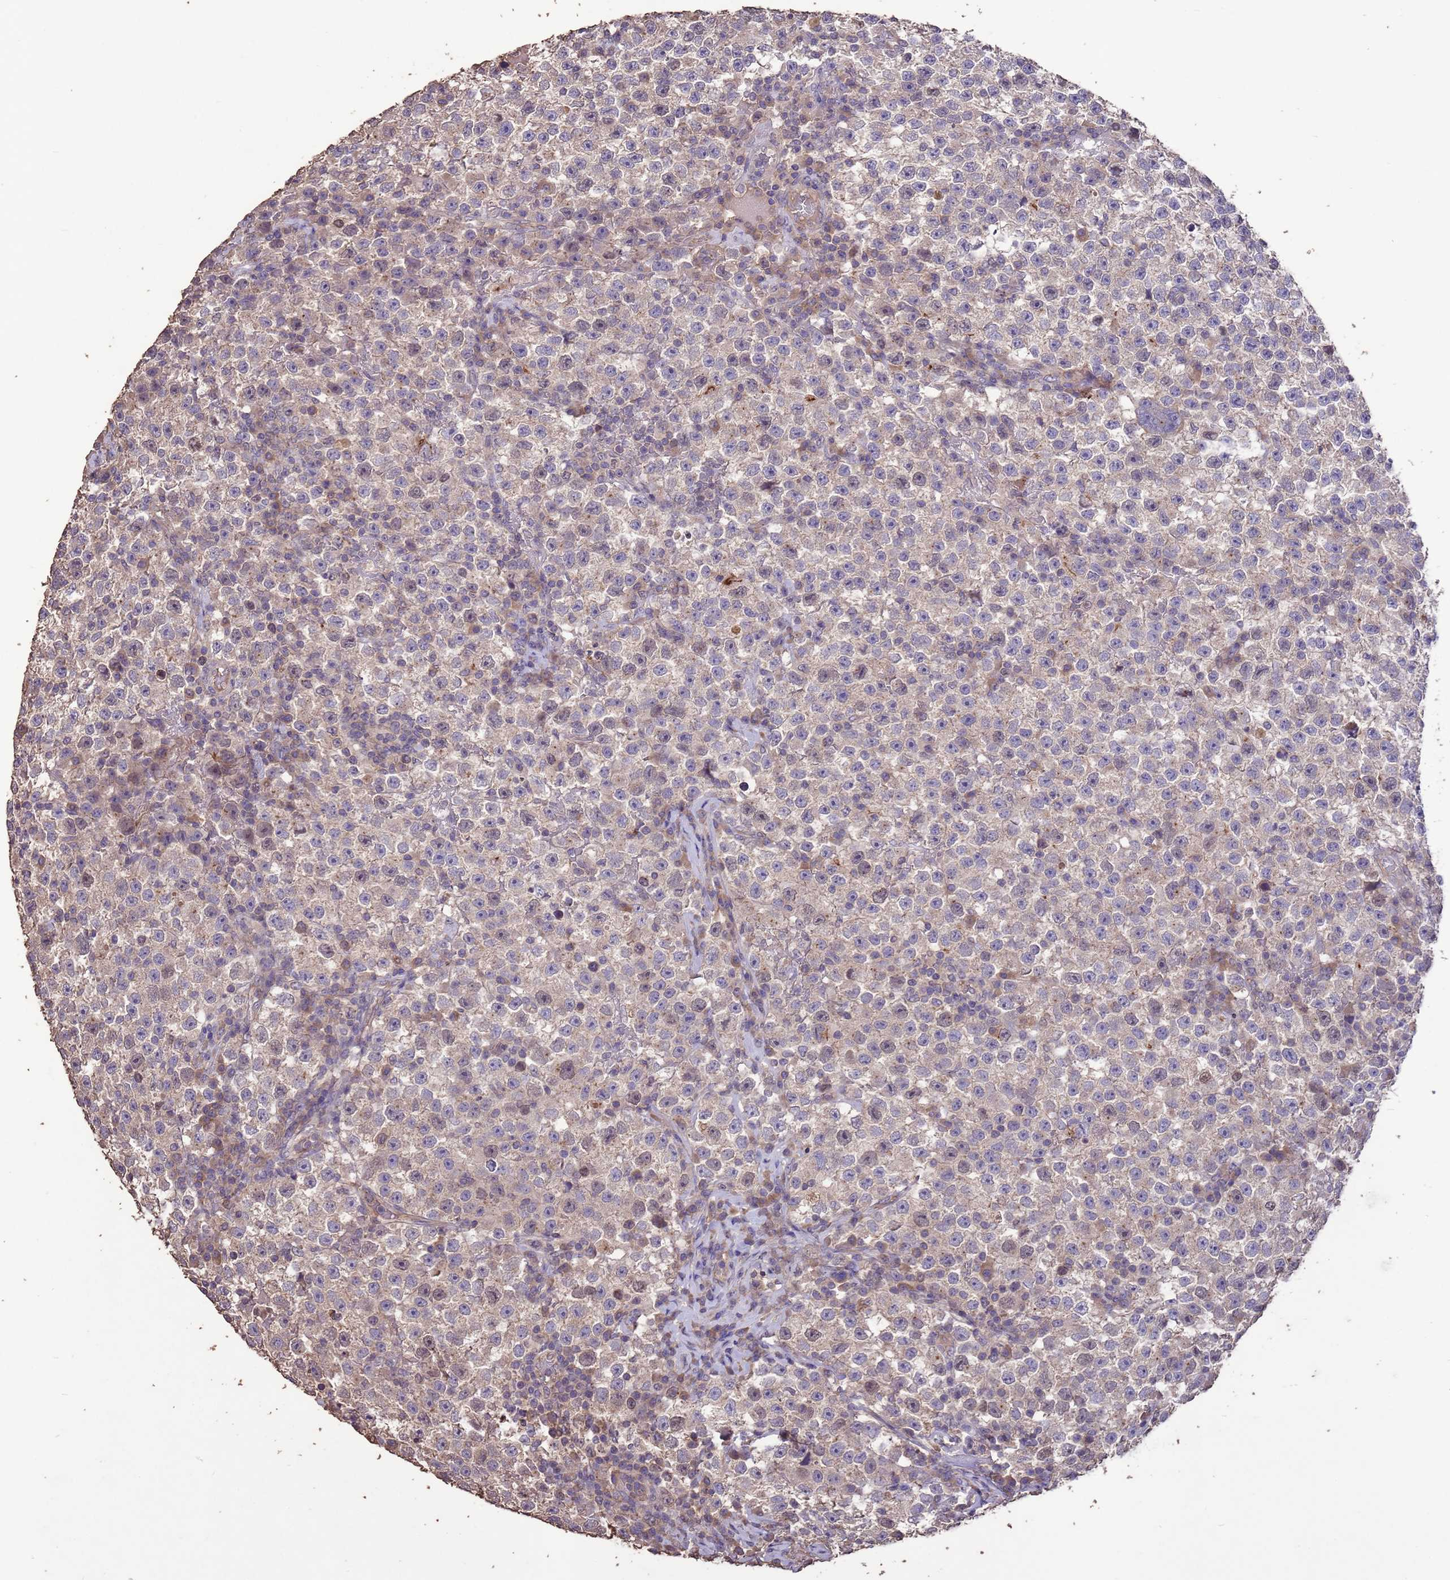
{"staining": {"intensity": "weak", "quantity": "<25%", "location": "cytoplasmic/membranous"}, "tissue": "testis cancer", "cell_type": "Tumor cells", "image_type": "cancer", "snomed": [{"axis": "morphology", "description": "Seminoma, NOS"}, {"axis": "topography", "description": "Testis"}], "caption": "Image shows no protein positivity in tumor cells of testis cancer tissue.", "gene": "SLC9B2", "patient": {"sex": "male", "age": 22}}